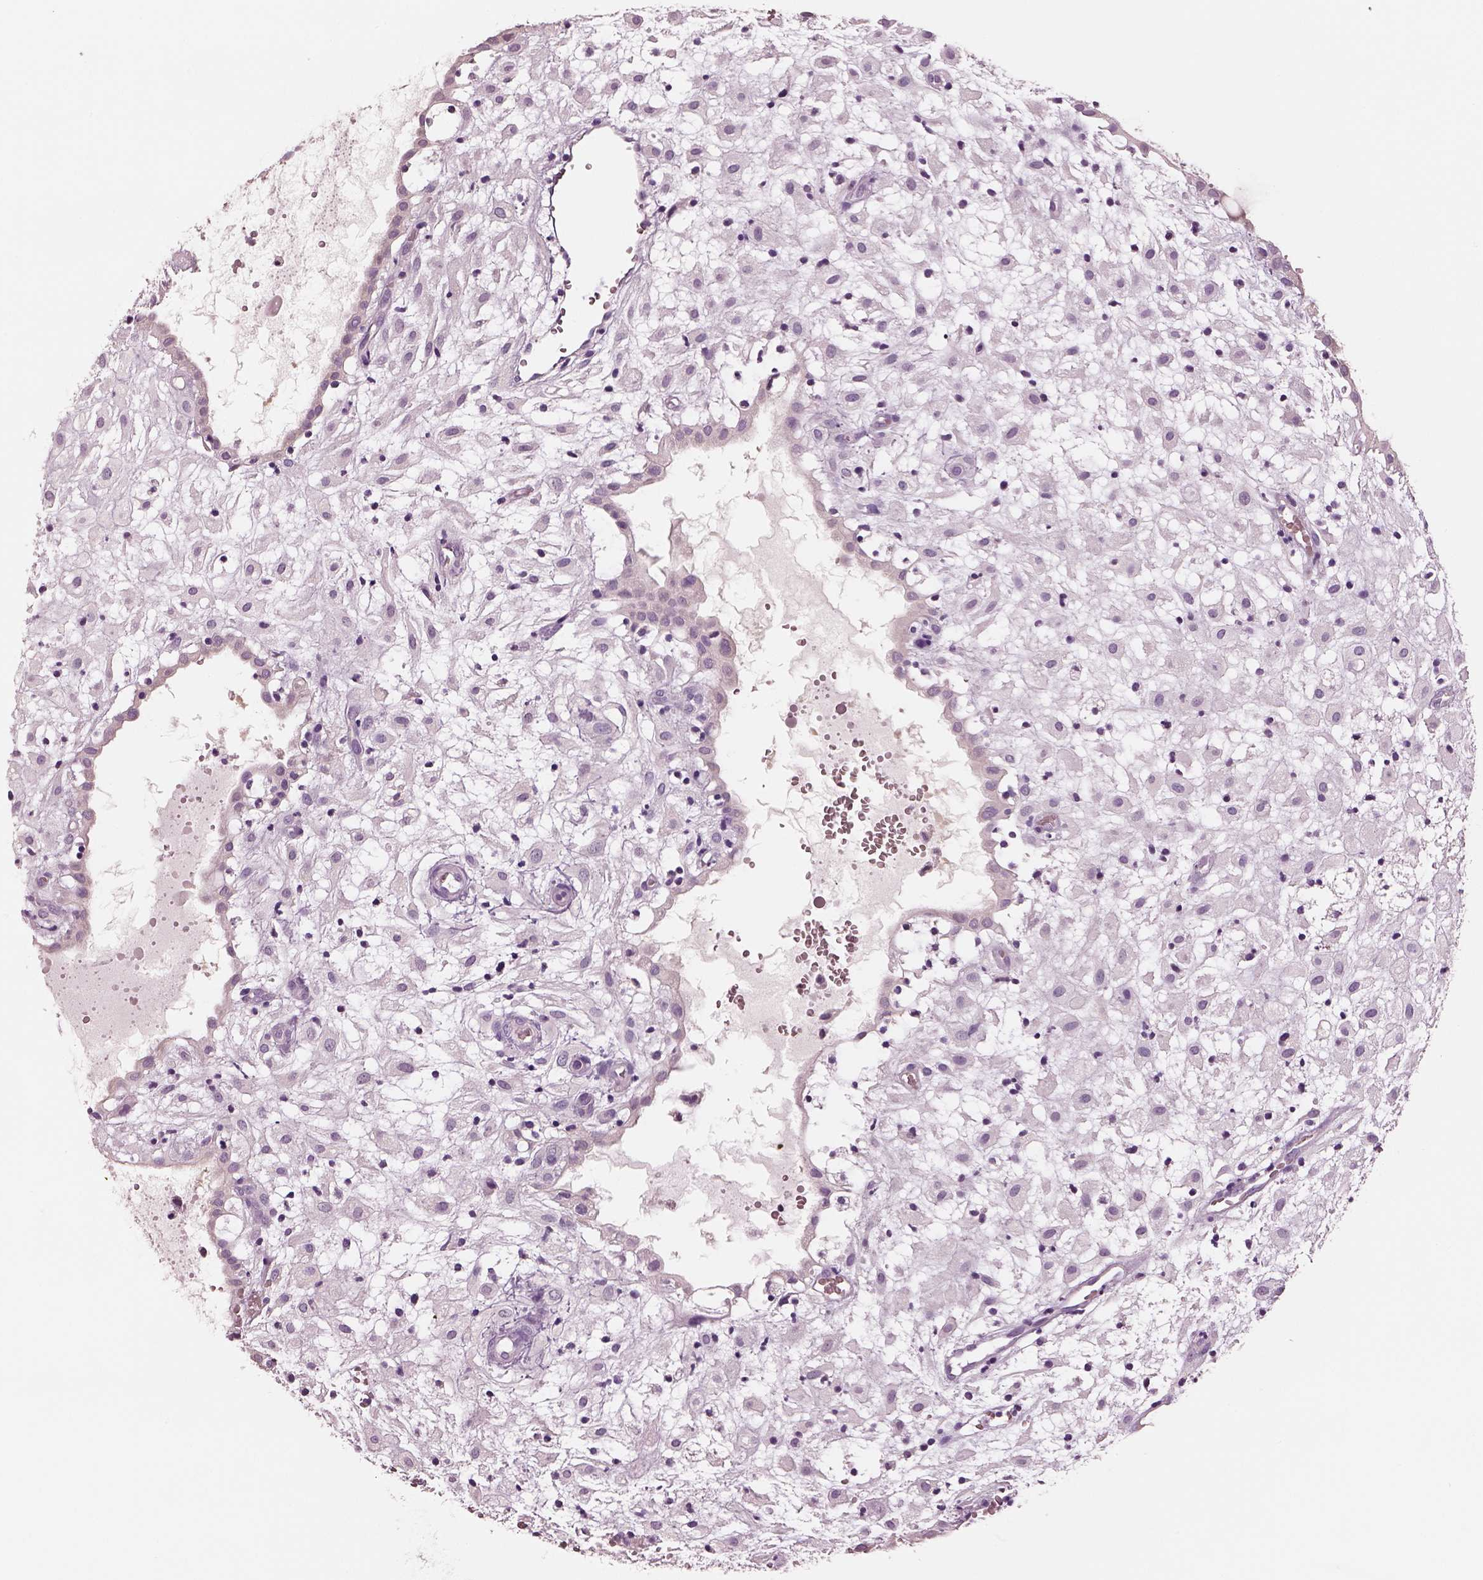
{"staining": {"intensity": "negative", "quantity": "none", "location": "none"}, "tissue": "placenta", "cell_type": "Decidual cells", "image_type": "normal", "snomed": [{"axis": "morphology", "description": "Normal tissue, NOS"}, {"axis": "topography", "description": "Placenta"}], "caption": "IHC of benign placenta demonstrates no expression in decidual cells. (DAB (3,3'-diaminobenzidine) IHC visualized using brightfield microscopy, high magnification).", "gene": "ELSPBP1", "patient": {"sex": "female", "age": 24}}